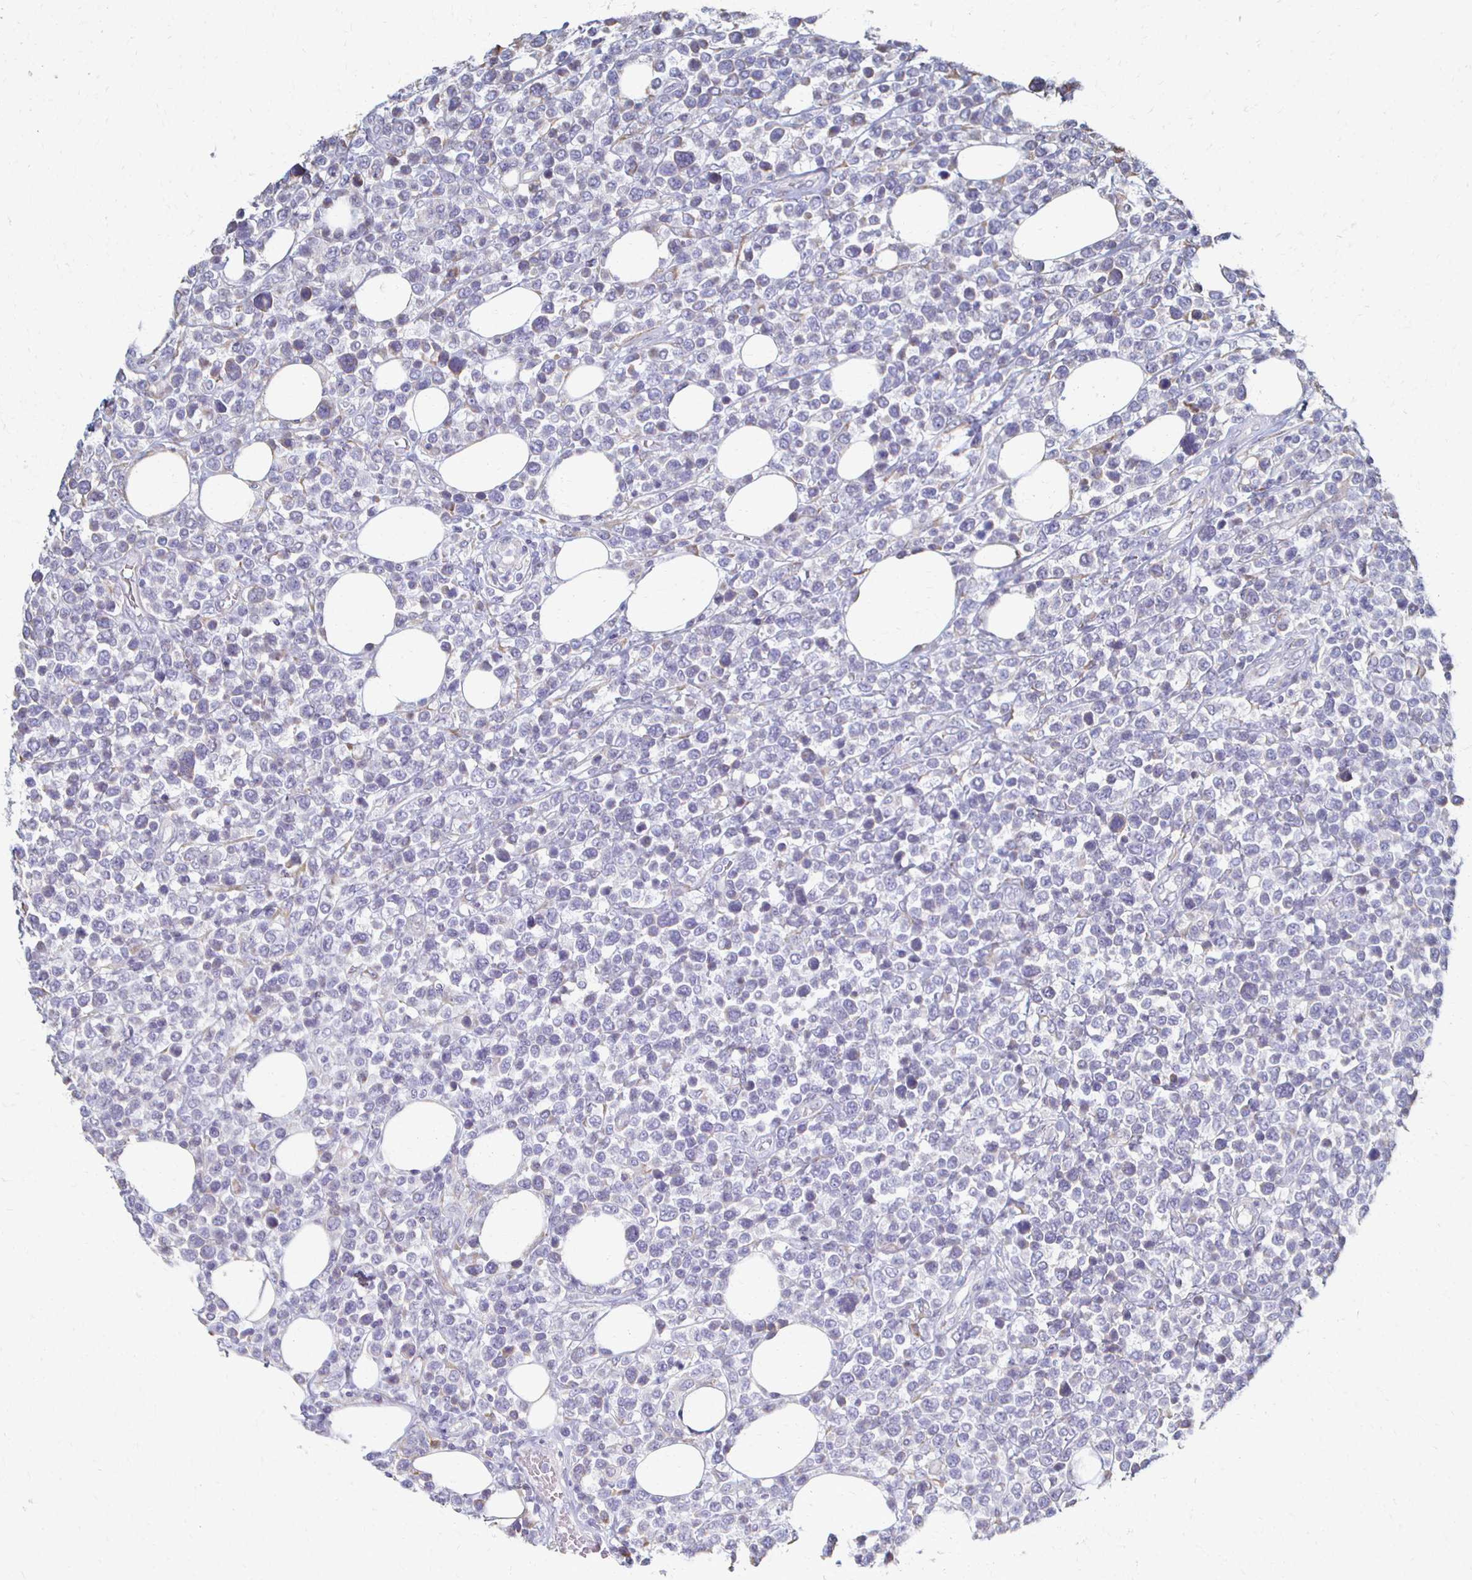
{"staining": {"intensity": "negative", "quantity": "none", "location": "none"}, "tissue": "lymphoma", "cell_type": "Tumor cells", "image_type": "cancer", "snomed": [{"axis": "morphology", "description": "Malignant lymphoma, non-Hodgkin's type, Low grade"}, {"axis": "topography", "description": "Lymph node"}], "caption": "Malignant lymphoma, non-Hodgkin's type (low-grade) was stained to show a protein in brown. There is no significant expression in tumor cells.", "gene": "ATP1A3", "patient": {"sex": "male", "age": 60}}